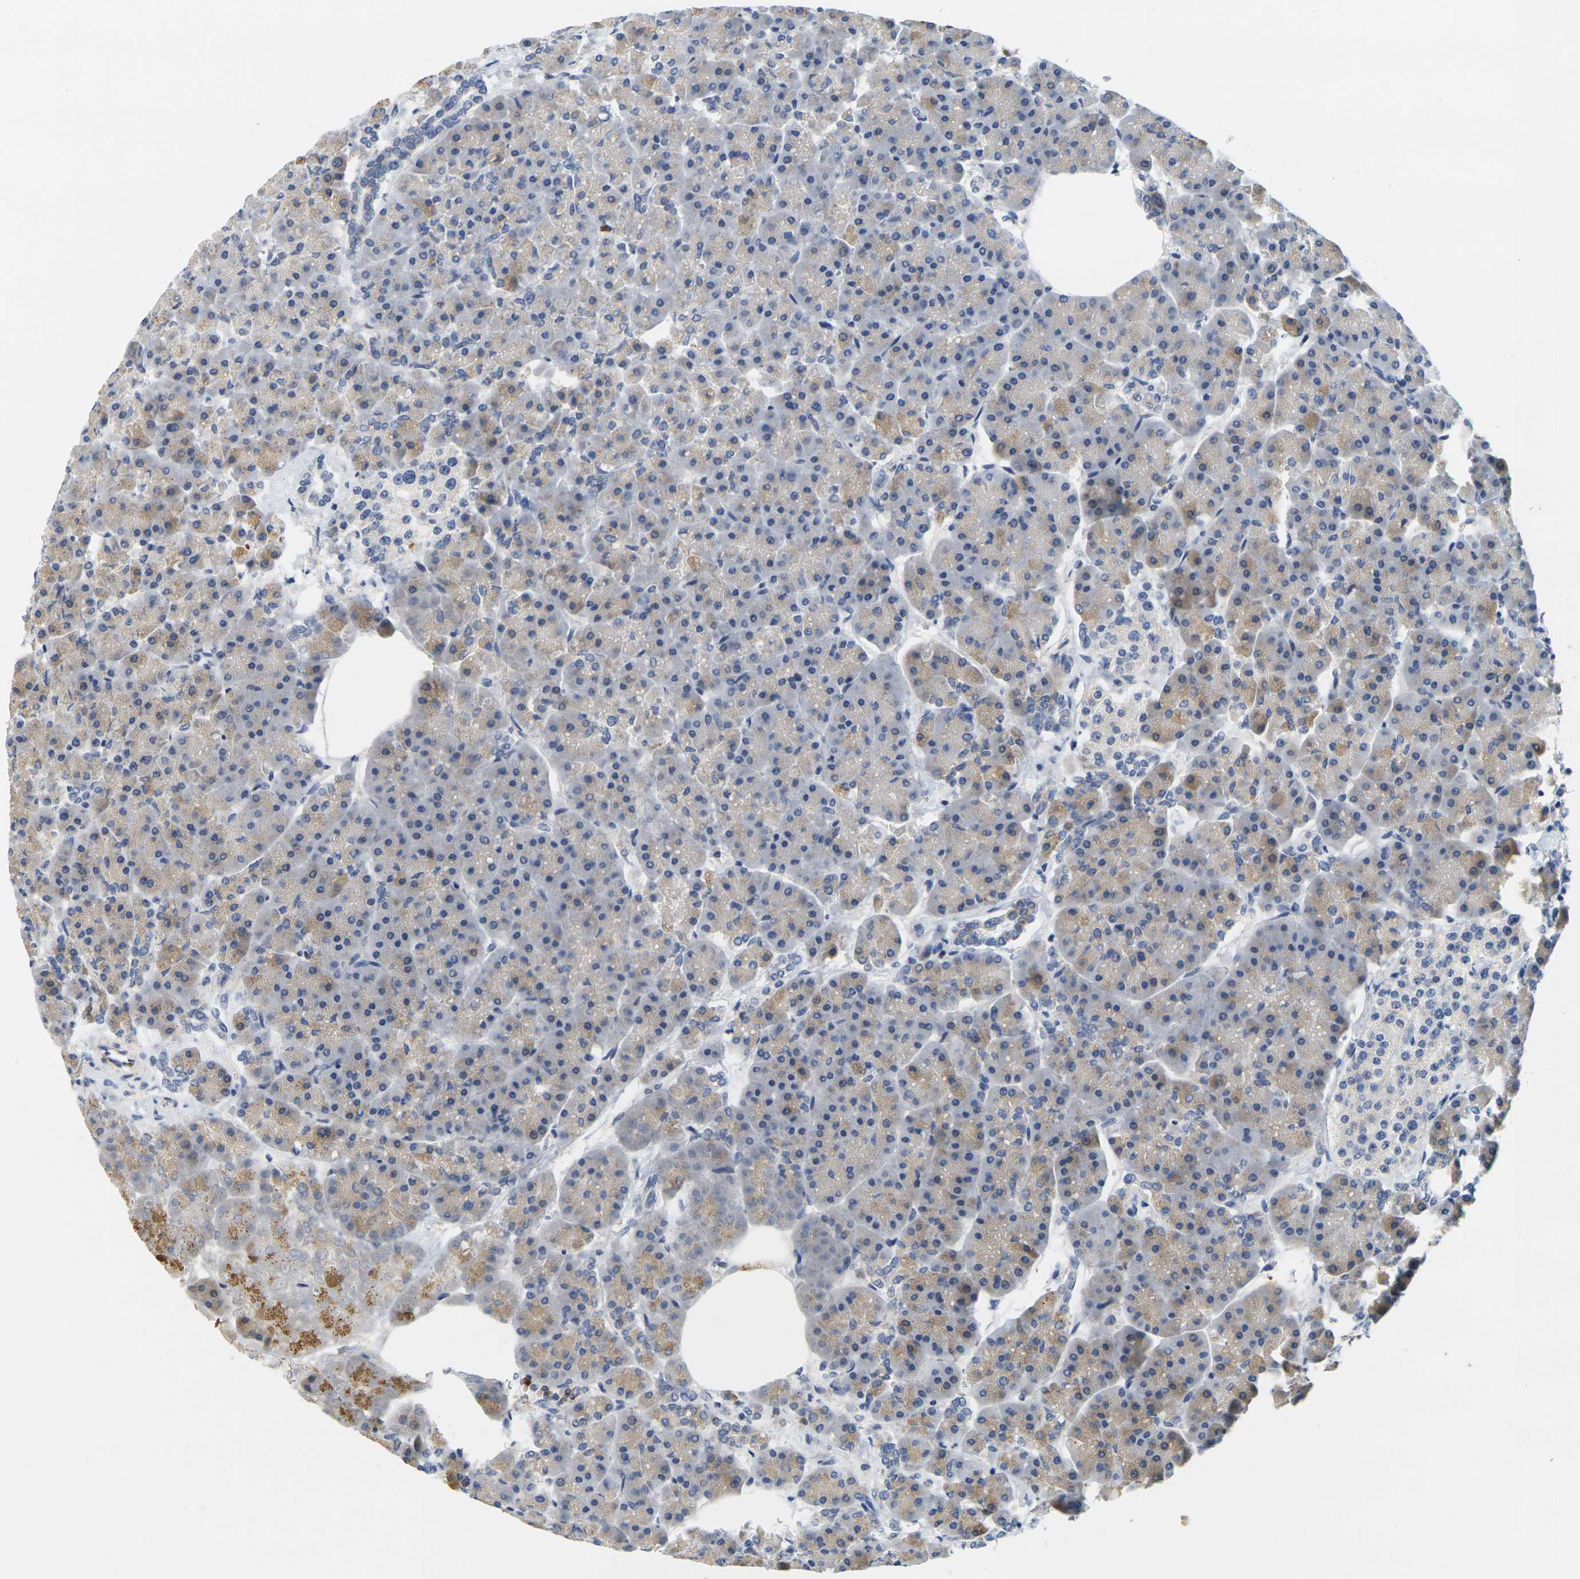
{"staining": {"intensity": "weak", "quantity": "25%-75%", "location": "cytoplasmic/membranous"}, "tissue": "pancreas", "cell_type": "Exocrine glandular cells", "image_type": "normal", "snomed": [{"axis": "morphology", "description": "Normal tissue, NOS"}, {"axis": "topography", "description": "Pancreas"}], "caption": "Protein expression analysis of normal human pancreas reveals weak cytoplasmic/membranous positivity in approximately 25%-75% of exocrine glandular cells.", "gene": "KLK5", "patient": {"sex": "female", "age": 70}}